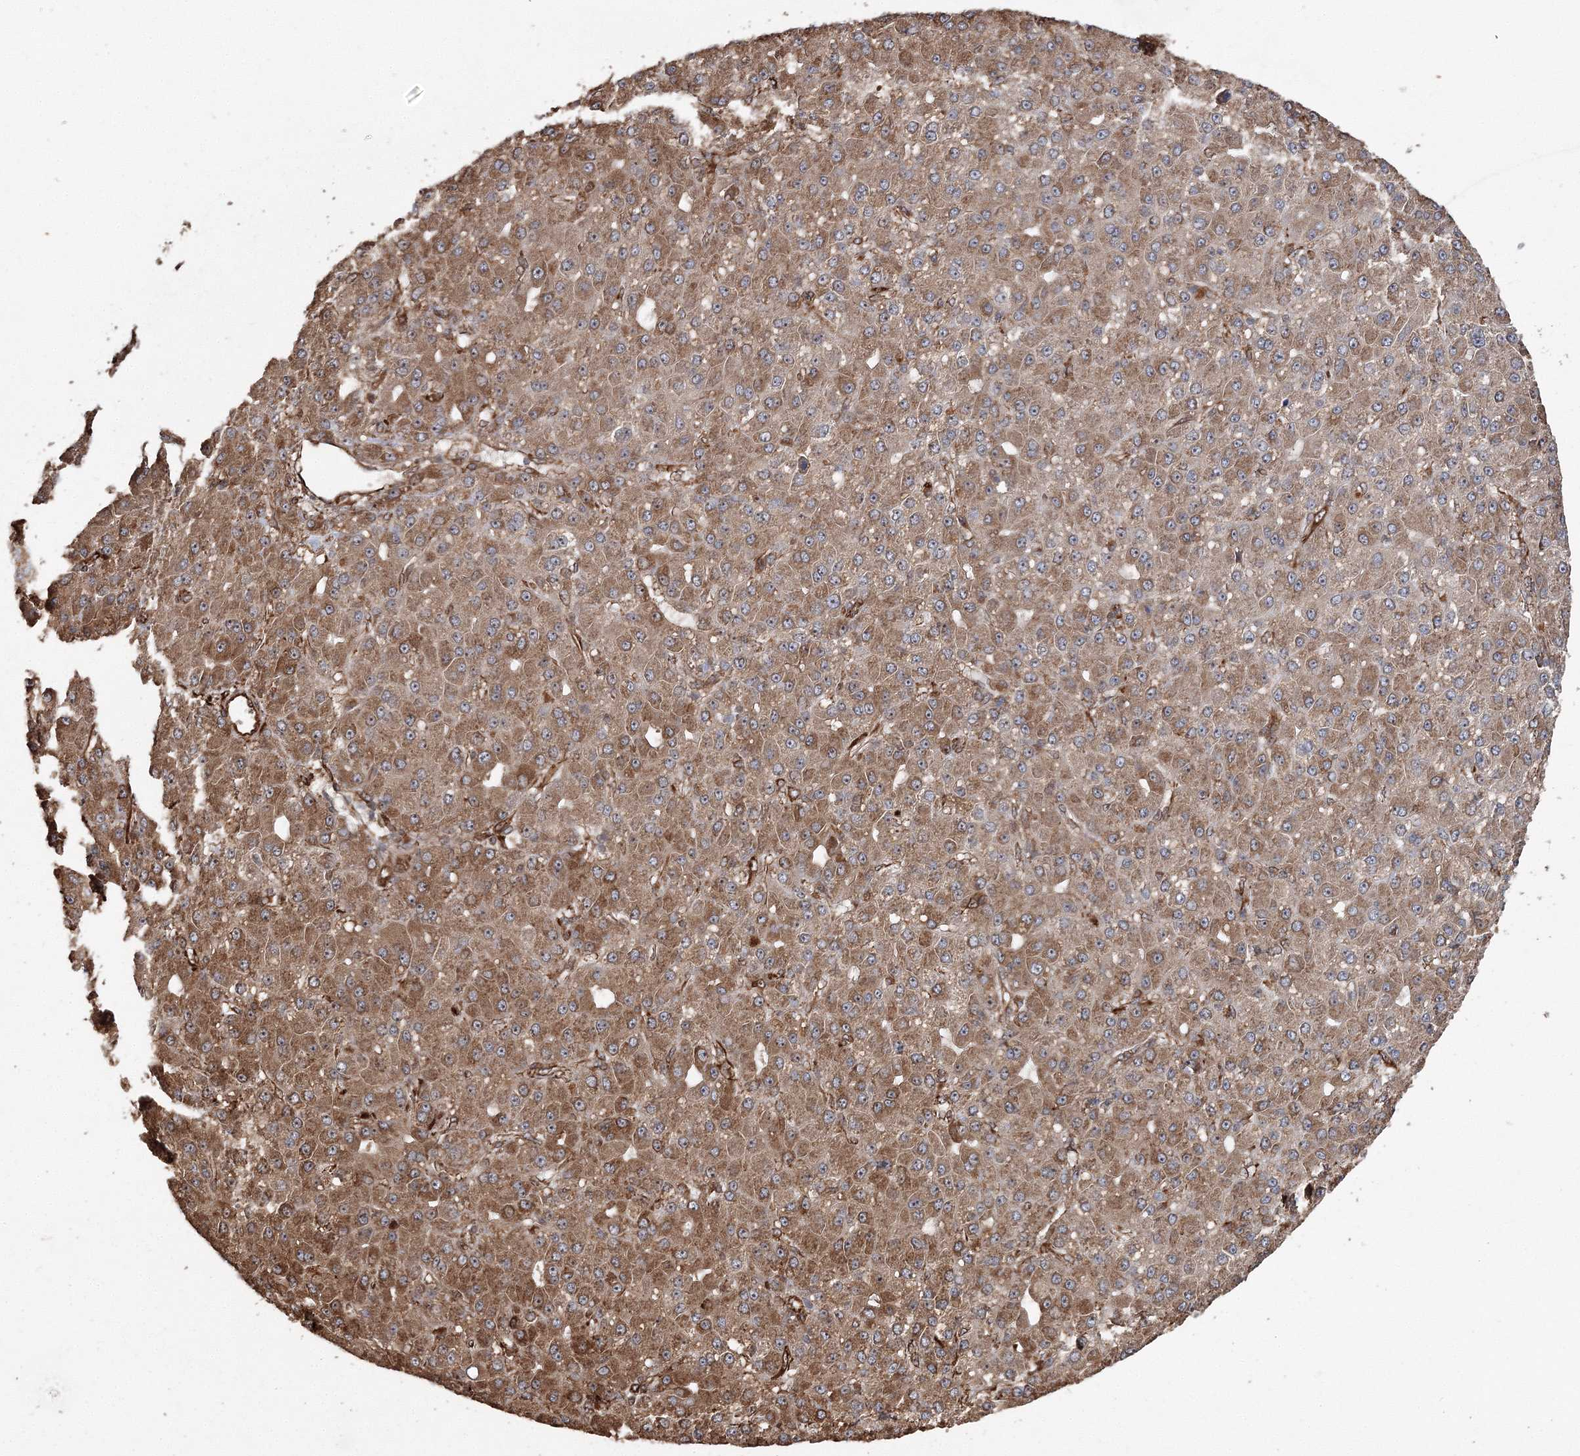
{"staining": {"intensity": "moderate", "quantity": ">75%", "location": "cytoplasmic/membranous"}, "tissue": "liver cancer", "cell_type": "Tumor cells", "image_type": "cancer", "snomed": [{"axis": "morphology", "description": "Carcinoma, Hepatocellular, NOS"}, {"axis": "topography", "description": "Liver"}], "caption": "The photomicrograph demonstrates staining of hepatocellular carcinoma (liver), revealing moderate cytoplasmic/membranous protein expression (brown color) within tumor cells.", "gene": "SCRN3", "patient": {"sex": "male", "age": 67}}